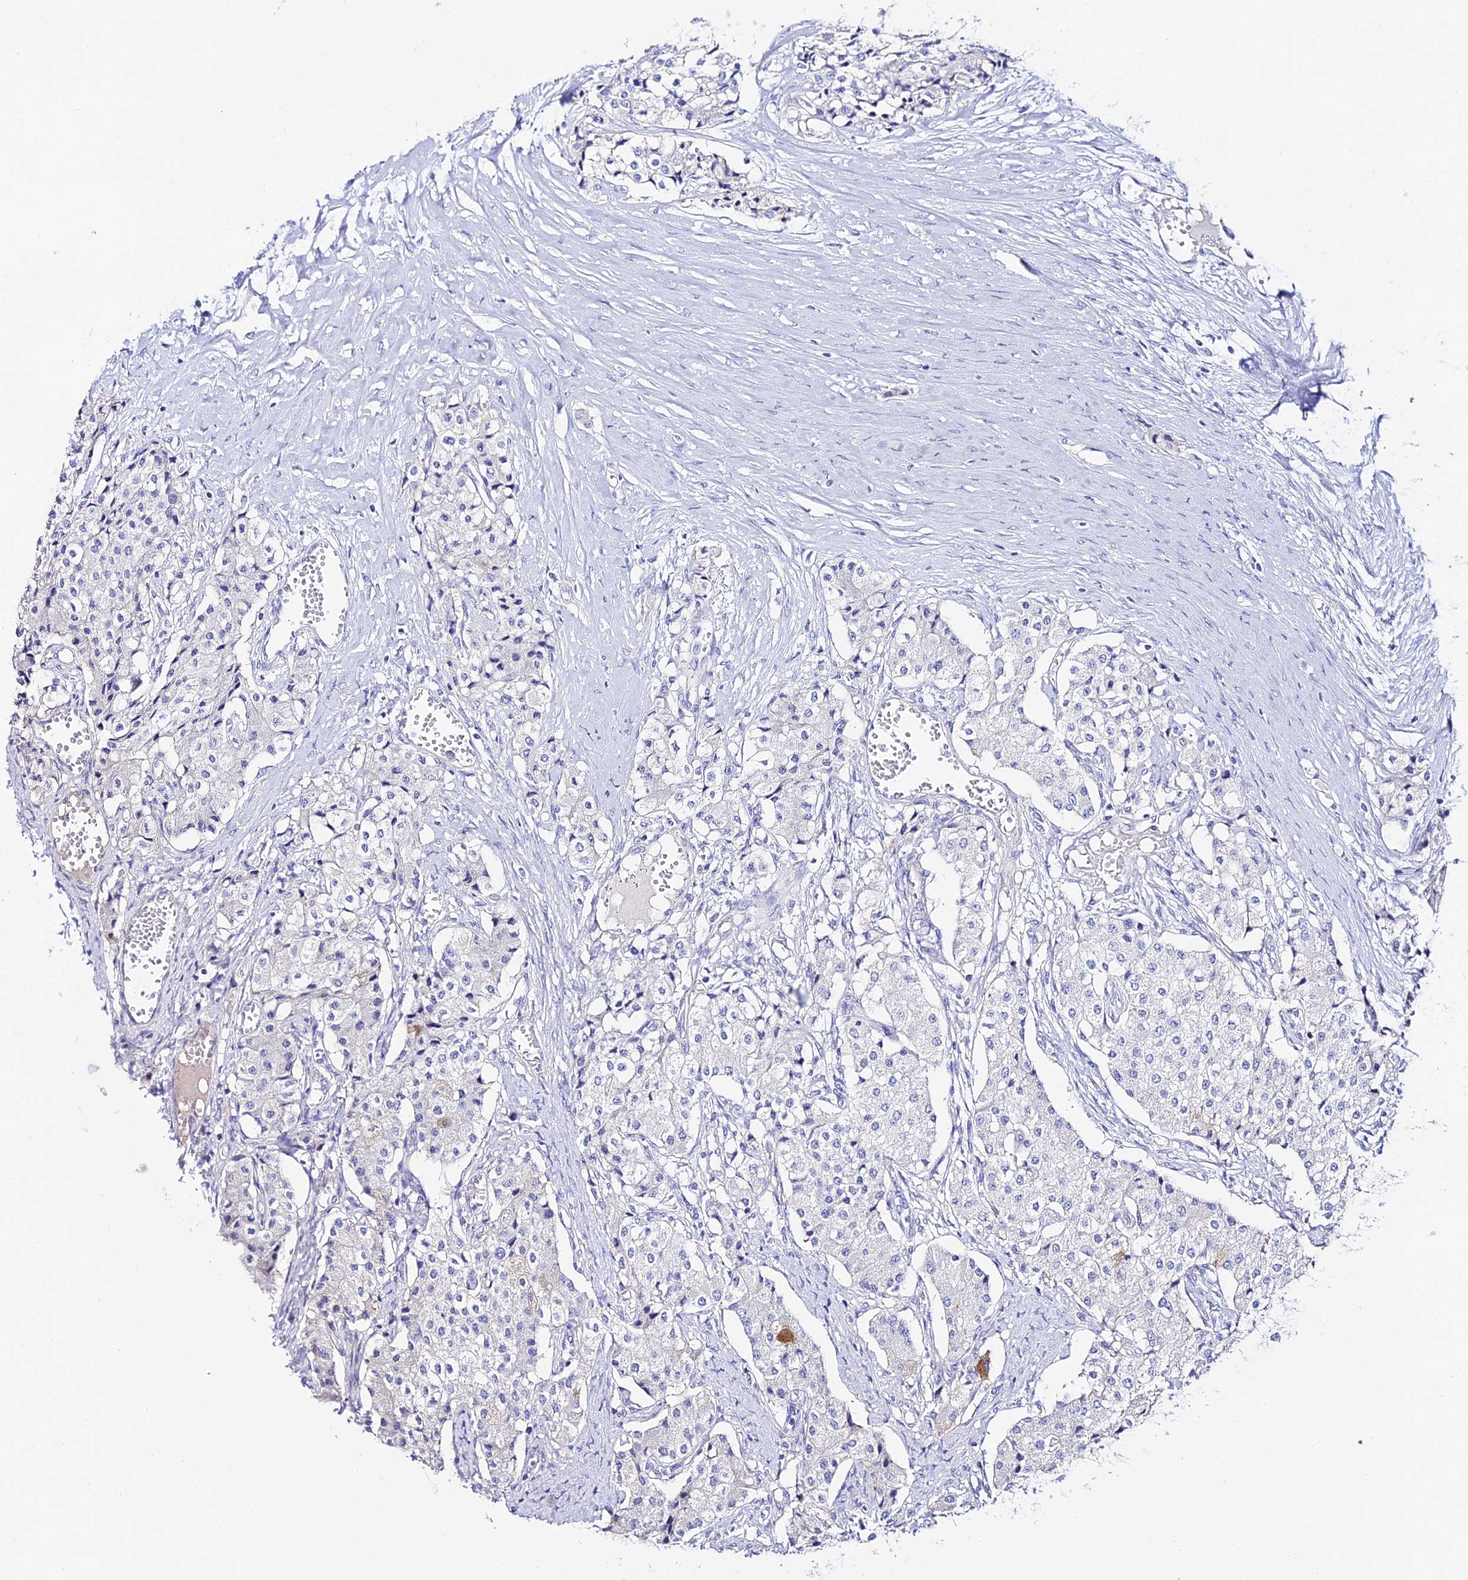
{"staining": {"intensity": "negative", "quantity": "none", "location": "none"}, "tissue": "carcinoid", "cell_type": "Tumor cells", "image_type": "cancer", "snomed": [{"axis": "morphology", "description": "Carcinoid, malignant, NOS"}, {"axis": "topography", "description": "Colon"}], "caption": "Immunohistochemistry histopathology image of neoplastic tissue: carcinoid stained with DAB (3,3'-diaminobenzidine) shows no significant protein expression in tumor cells.", "gene": "TMEM117", "patient": {"sex": "female", "age": 52}}